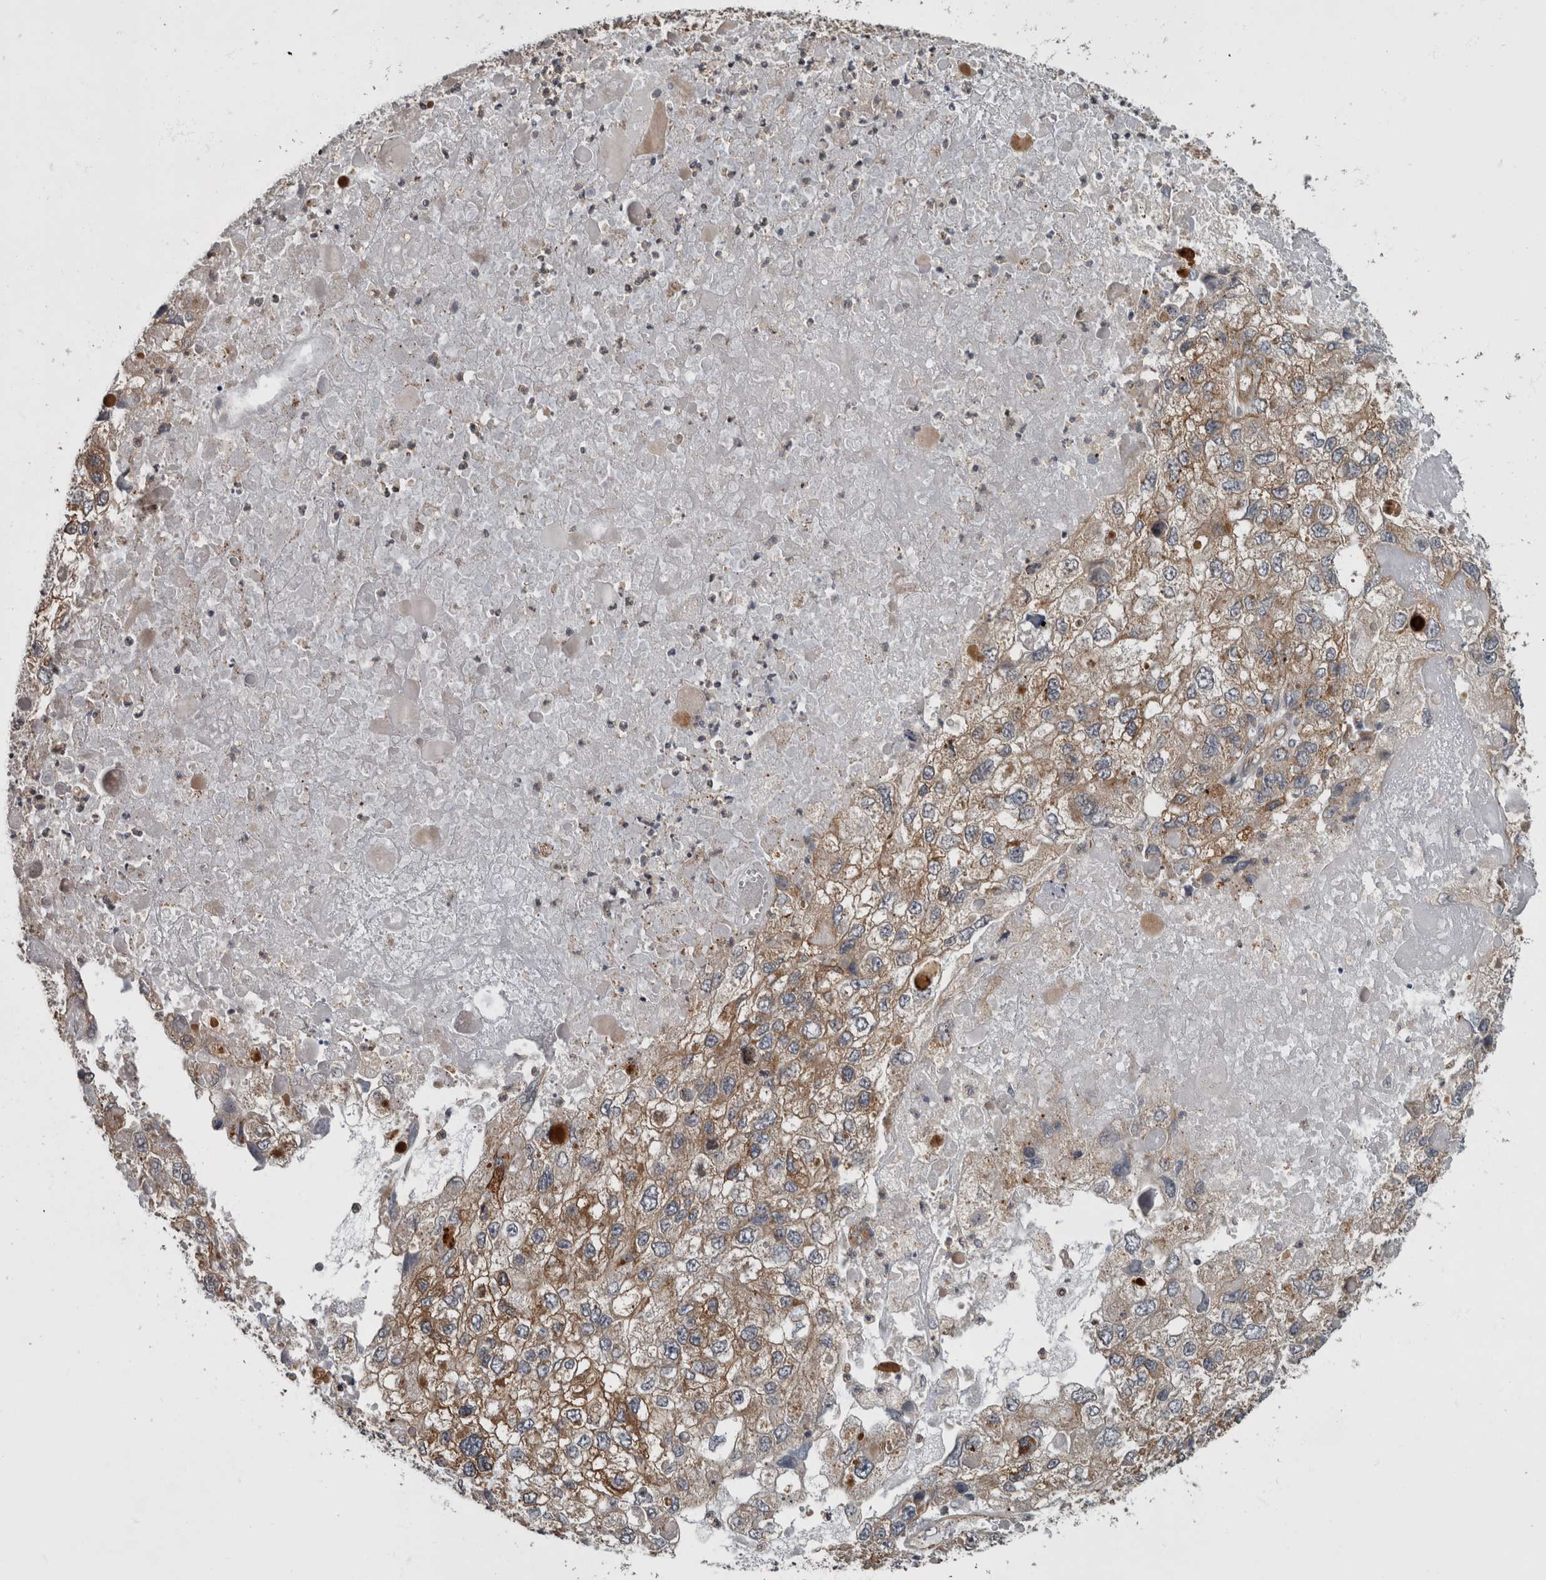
{"staining": {"intensity": "weak", "quantity": "25%-75%", "location": "cytoplasmic/membranous"}, "tissue": "endometrial cancer", "cell_type": "Tumor cells", "image_type": "cancer", "snomed": [{"axis": "morphology", "description": "Adenocarcinoma, NOS"}, {"axis": "topography", "description": "Endometrium"}], "caption": "Endometrial cancer (adenocarcinoma) tissue demonstrates weak cytoplasmic/membranous positivity in approximately 25%-75% of tumor cells, visualized by immunohistochemistry.", "gene": "VEGFD", "patient": {"sex": "female", "age": 49}}